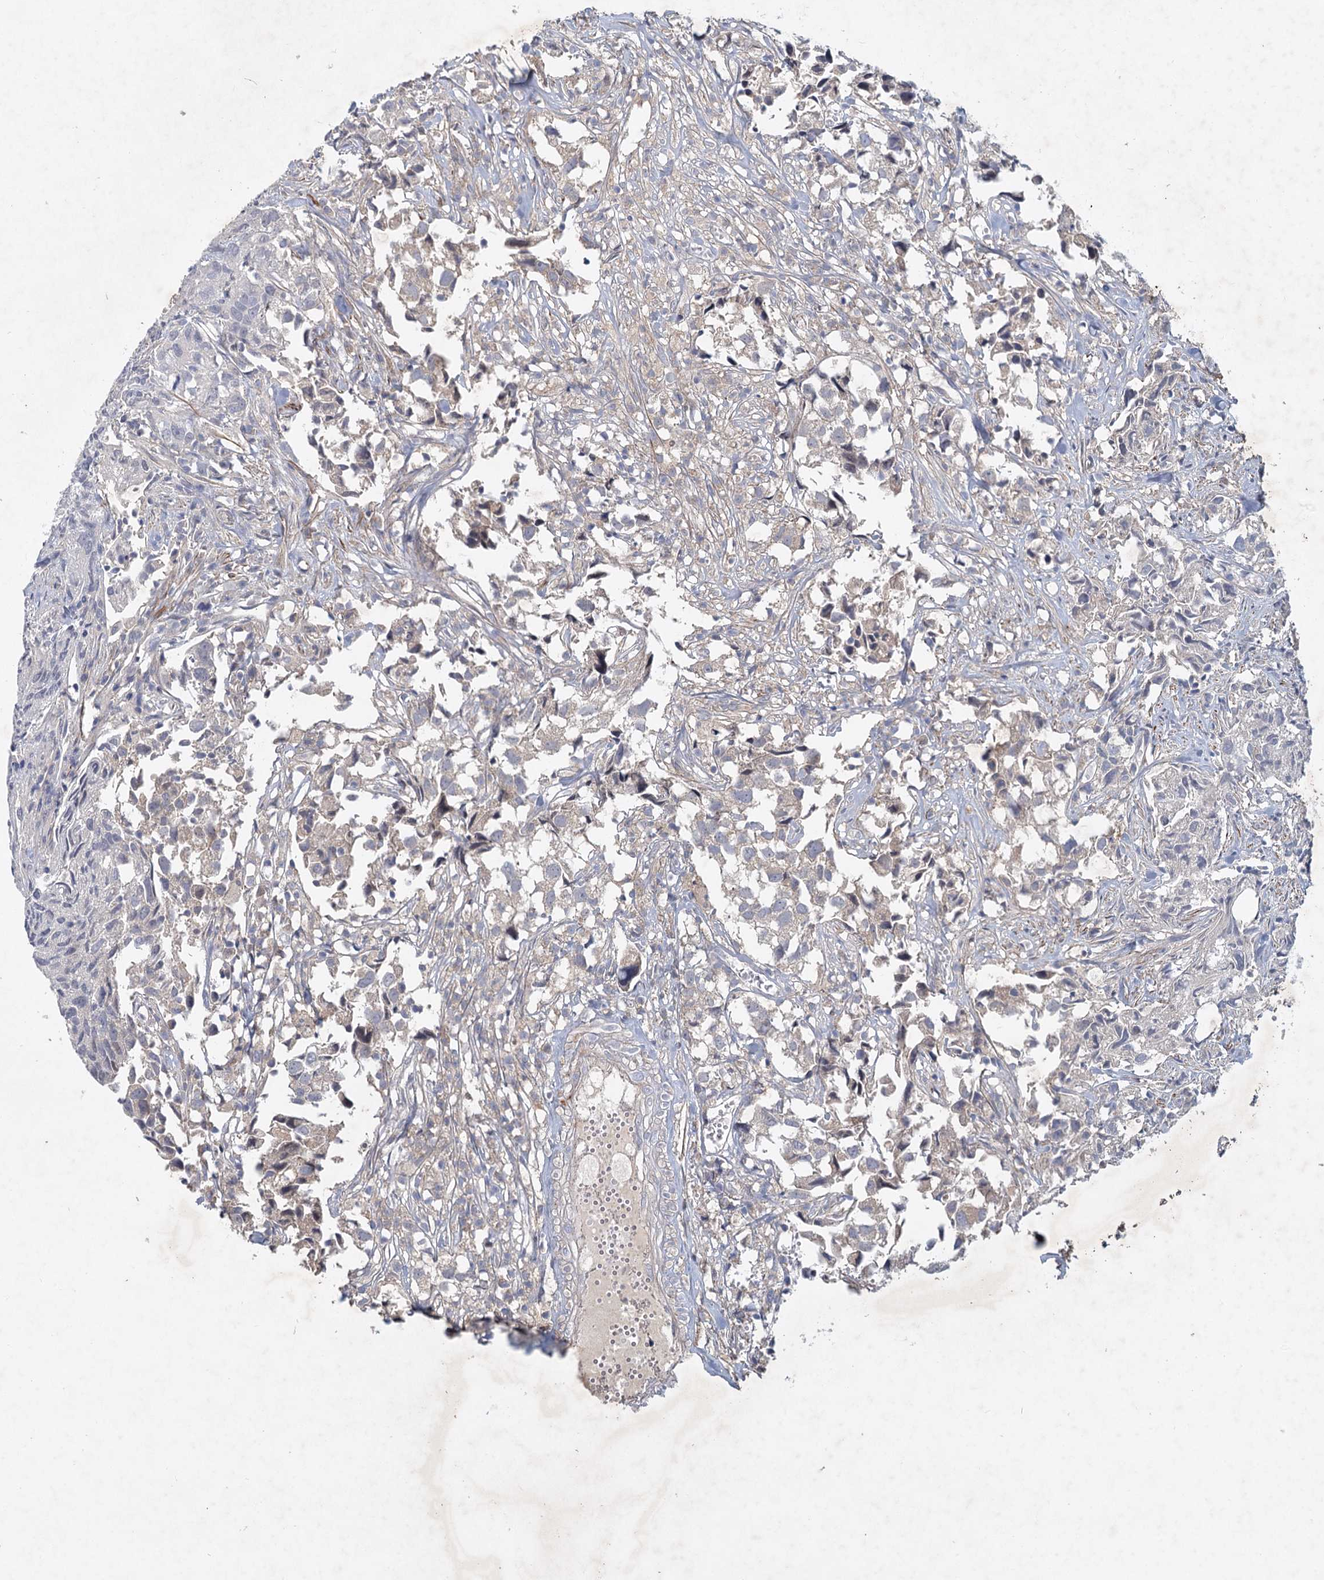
{"staining": {"intensity": "negative", "quantity": "none", "location": "none"}, "tissue": "urothelial cancer", "cell_type": "Tumor cells", "image_type": "cancer", "snomed": [{"axis": "morphology", "description": "Urothelial carcinoma, High grade"}, {"axis": "topography", "description": "Urinary bladder"}], "caption": "An immunohistochemistry (IHC) photomicrograph of urothelial cancer is shown. There is no staining in tumor cells of urothelial cancer.", "gene": "AP3B1", "patient": {"sex": "female", "age": 75}}